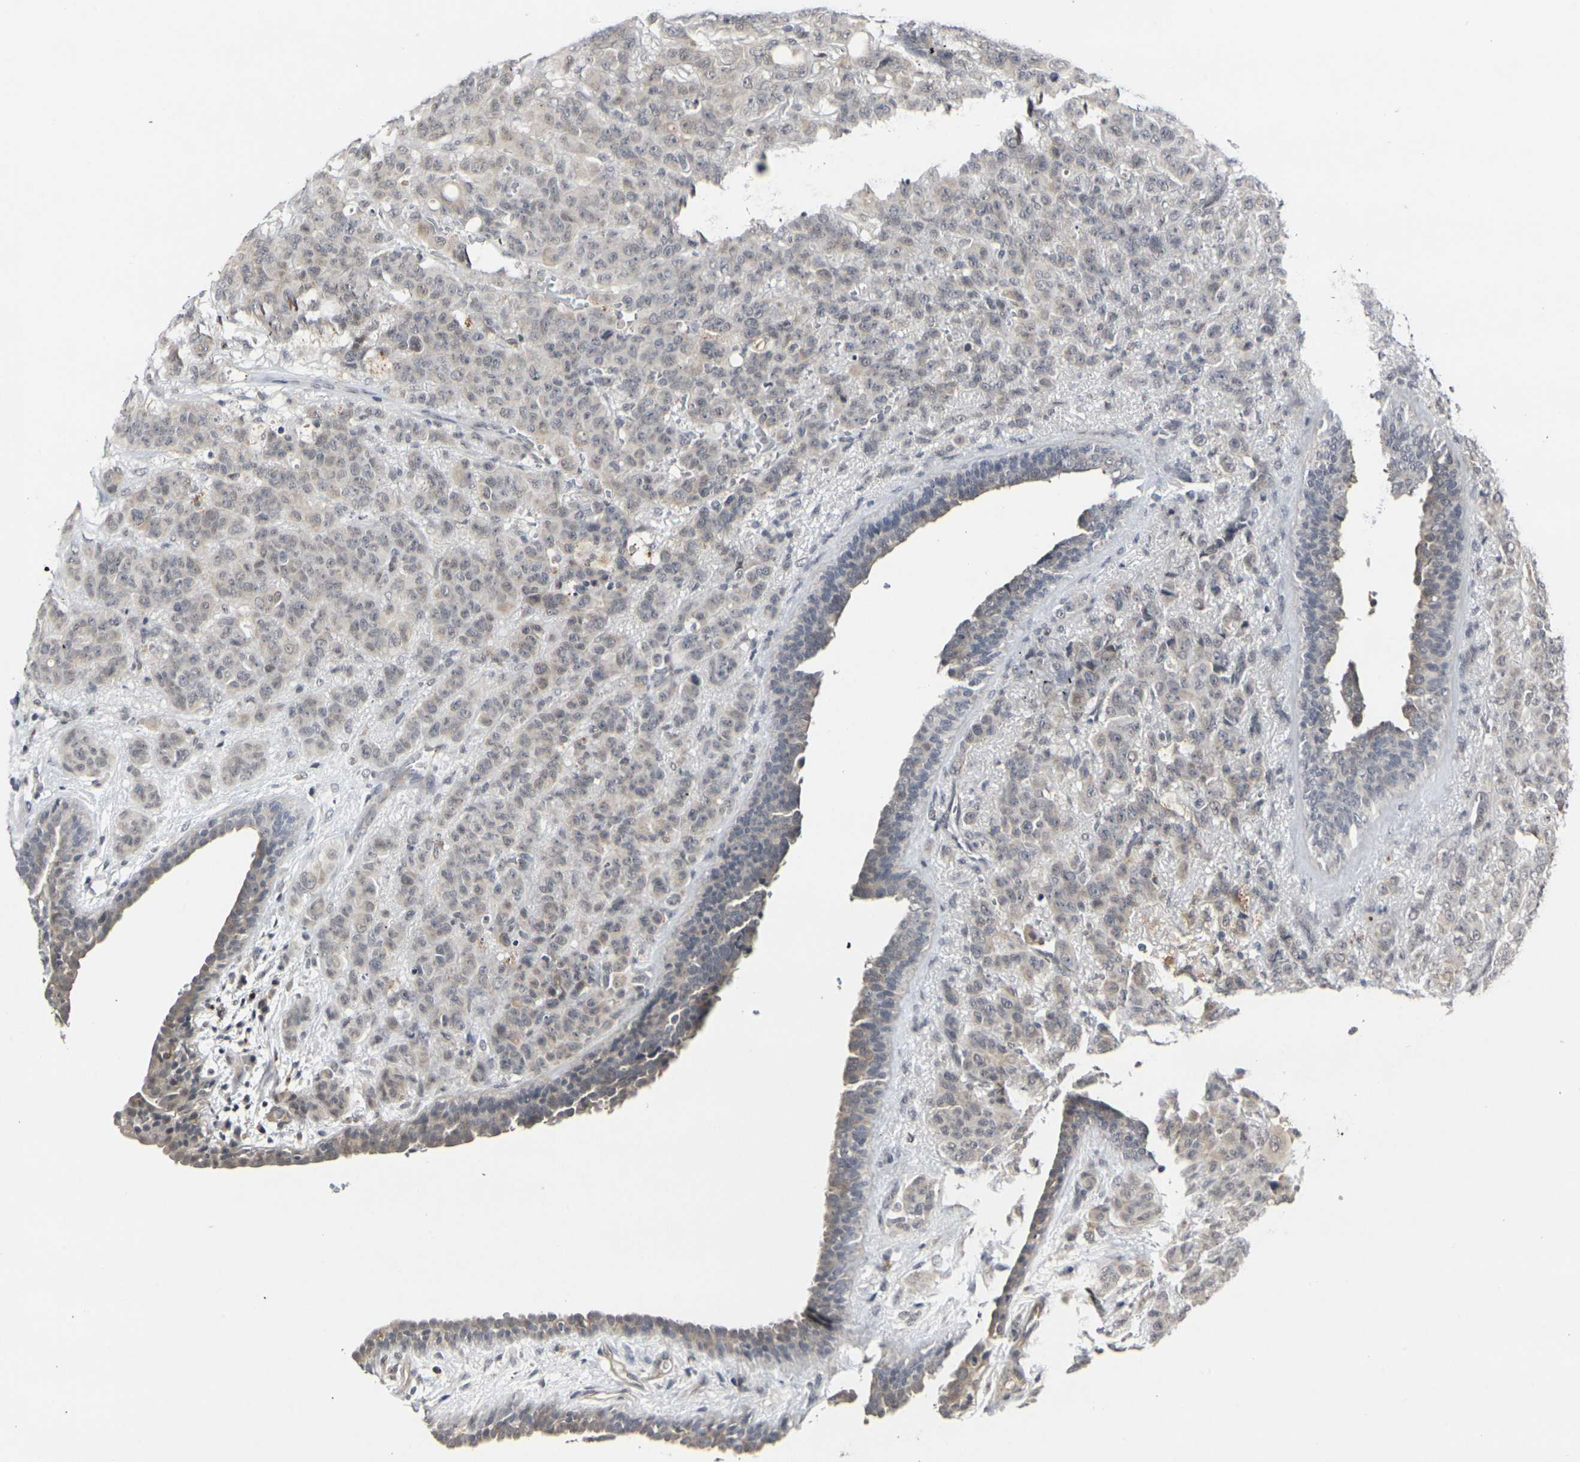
{"staining": {"intensity": "weak", "quantity": "<25%", "location": "cytoplasmic/membranous"}, "tissue": "breast cancer", "cell_type": "Tumor cells", "image_type": "cancer", "snomed": [{"axis": "morphology", "description": "Duct carcinoma"}, {"axis": "topography", "description": "Breast"}], "caption": "This is a micrograph of IHC staining of breast cancer (intraductal carcinoma), which shows no positivity in tumor cells.", "gene": "GPR19", "patient": {"sex": "female", "age": 40}}